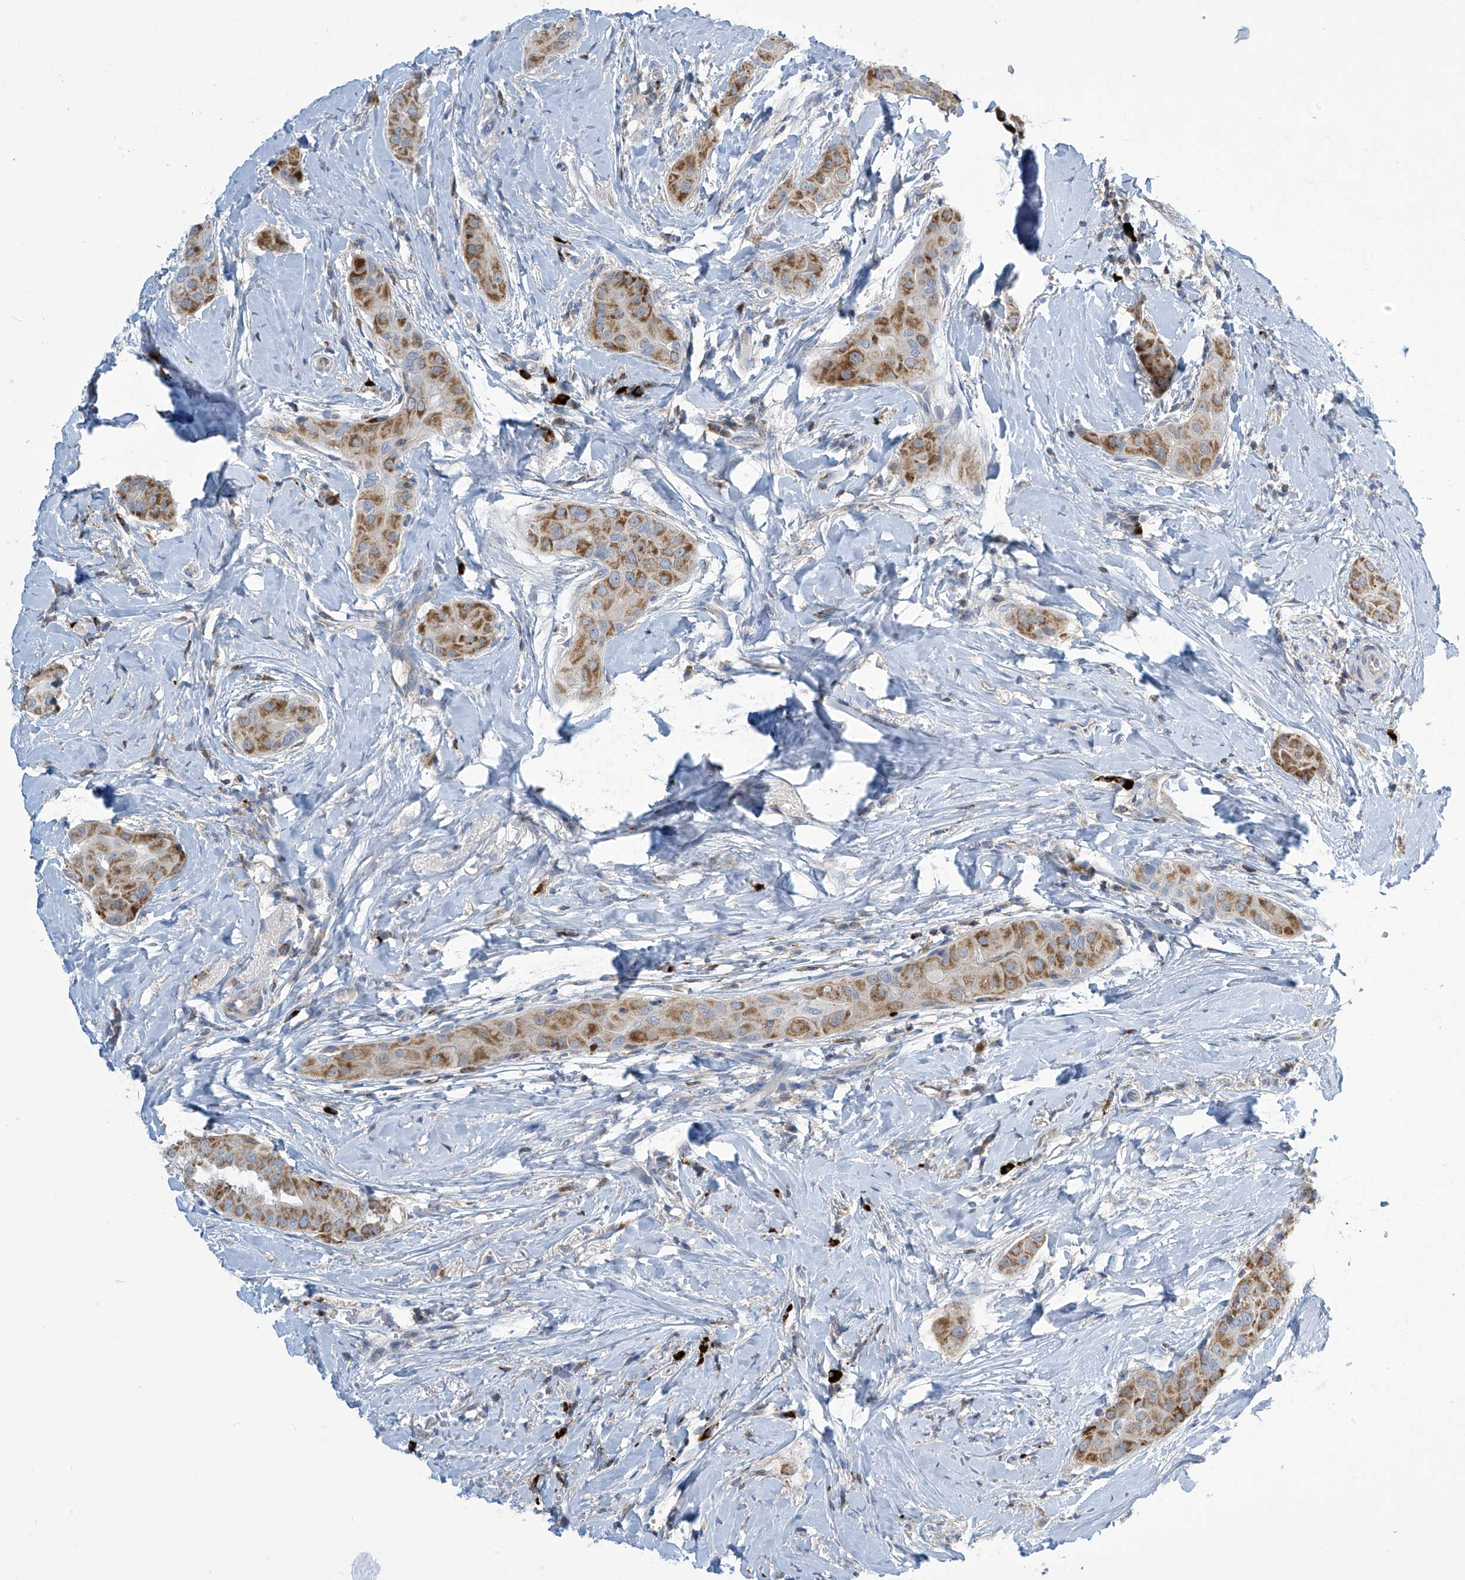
{"staining": {"intensity": "moderate", "quantity": ">75%", "location": "cytoplasmic/membranous"}, "tissue": "thyroid cancer", "cell_type": "Tumor cells", "image_type": "cancer", "snomed": [{"axis": "morphology", "description": "Papillary adenocarcinoma, NOS"}, {"axis": "topography", "description": "Thyroid gland"}], "caption": "The immunohistochemical stain shows moderate cytoplasmic/membranous expression in tumor cells of thyroid papillary adenocarcinoma tissue.", "gene": "IBA57", "patient": {"sex": "male", "age": 33}}